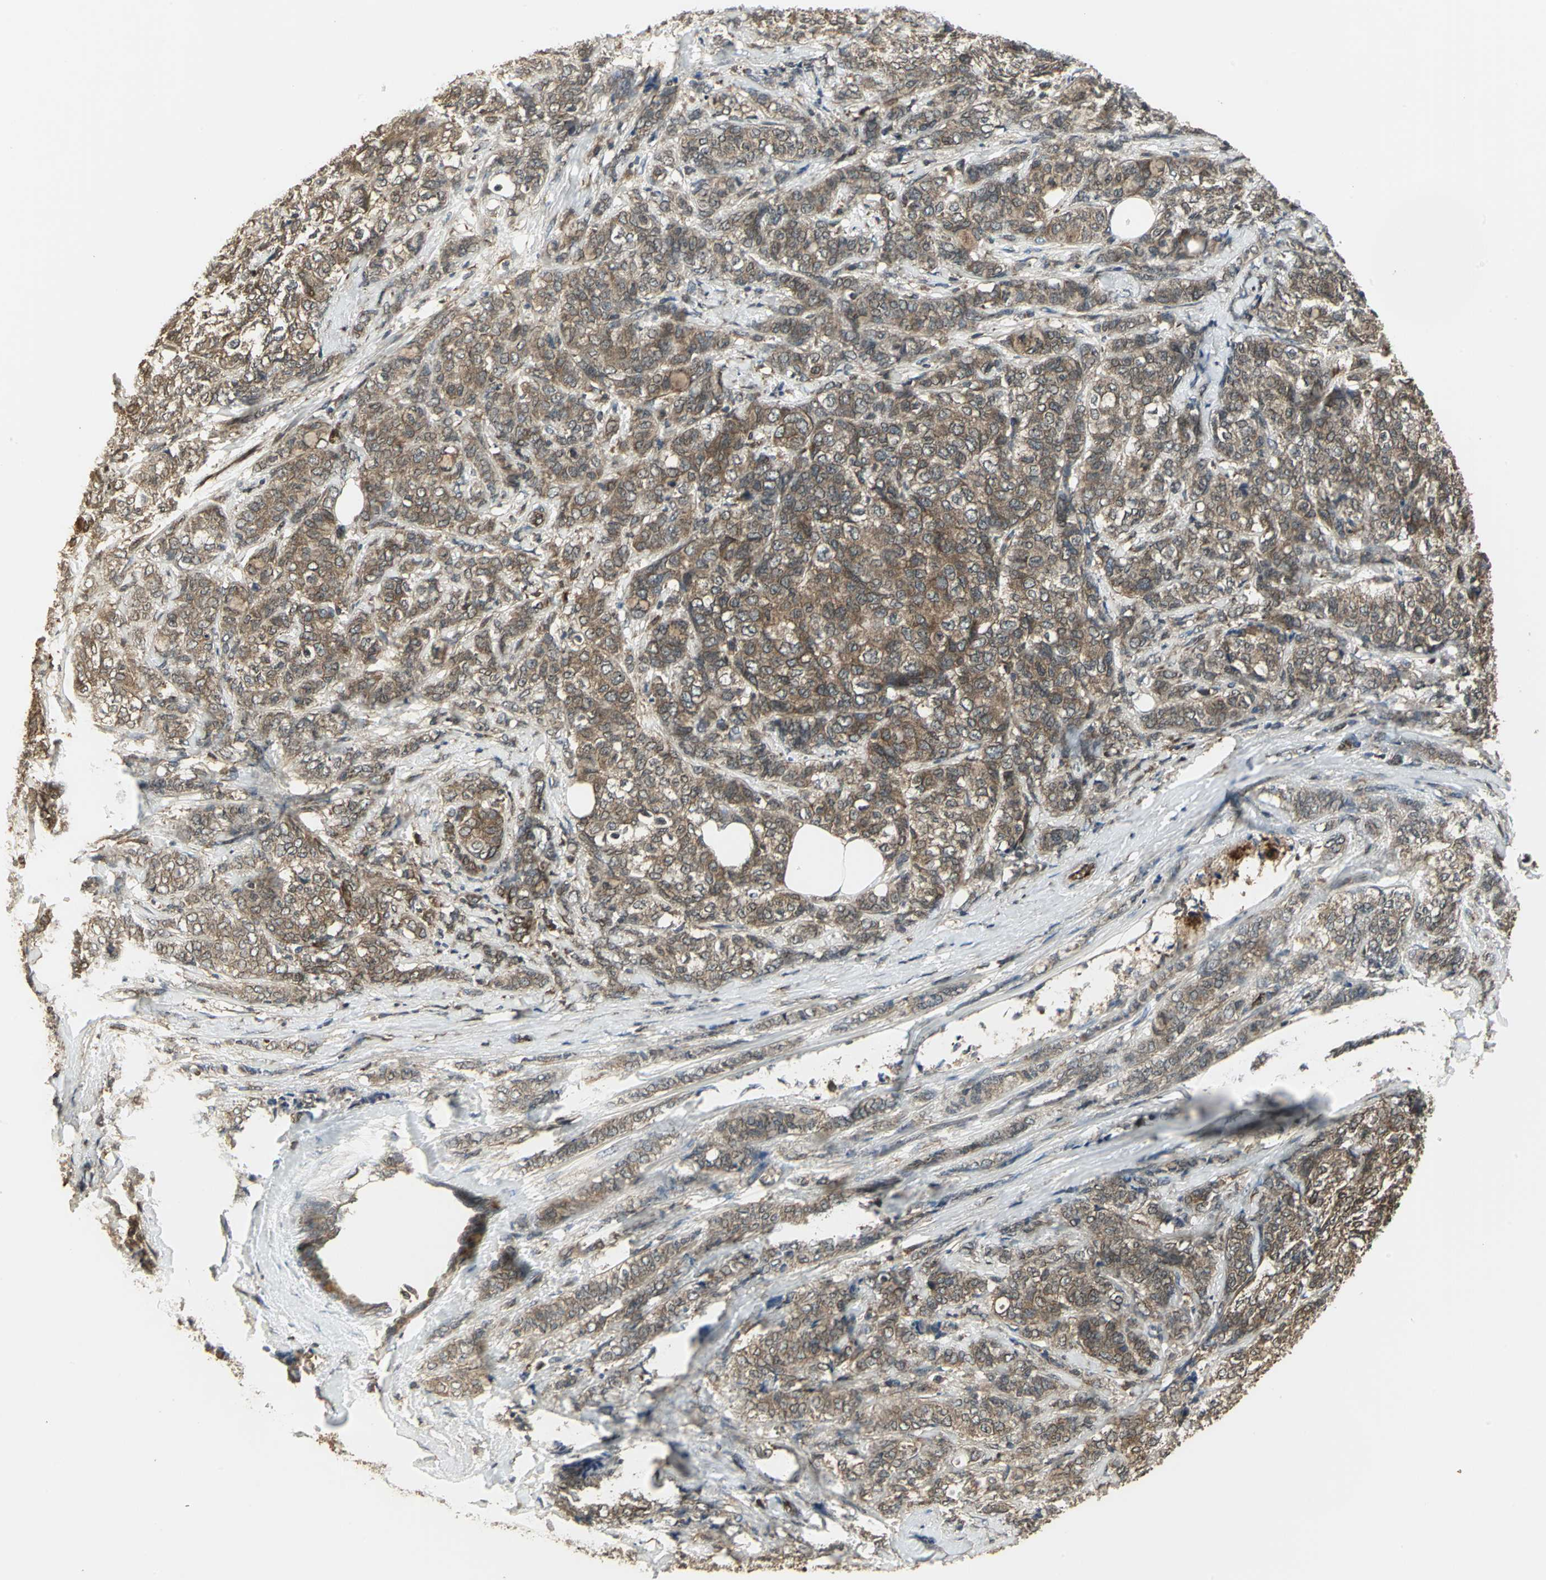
{"staining": {"intensity": "moderate", "quantity": ">75%", "location": "cytoplasmic/membranous"}, "tissue": "breast cancer", "cell_type": "Tumor cells", "image_type": "cancer", "snomed": [{"axis": "morphology", "description": "Lobular carcinoma"}, {"axis": "topography", "description": "Breast"}], "caption": "This micrograph displays immunohistochemistry staining of human breast cancer (lobular carcinoma), with medium moderate cytoplasmic/membranous staining in approximately >75% of tumor cells.", "gene": "PRXL2B", "patient": {"sex": "female", "age": 60}}